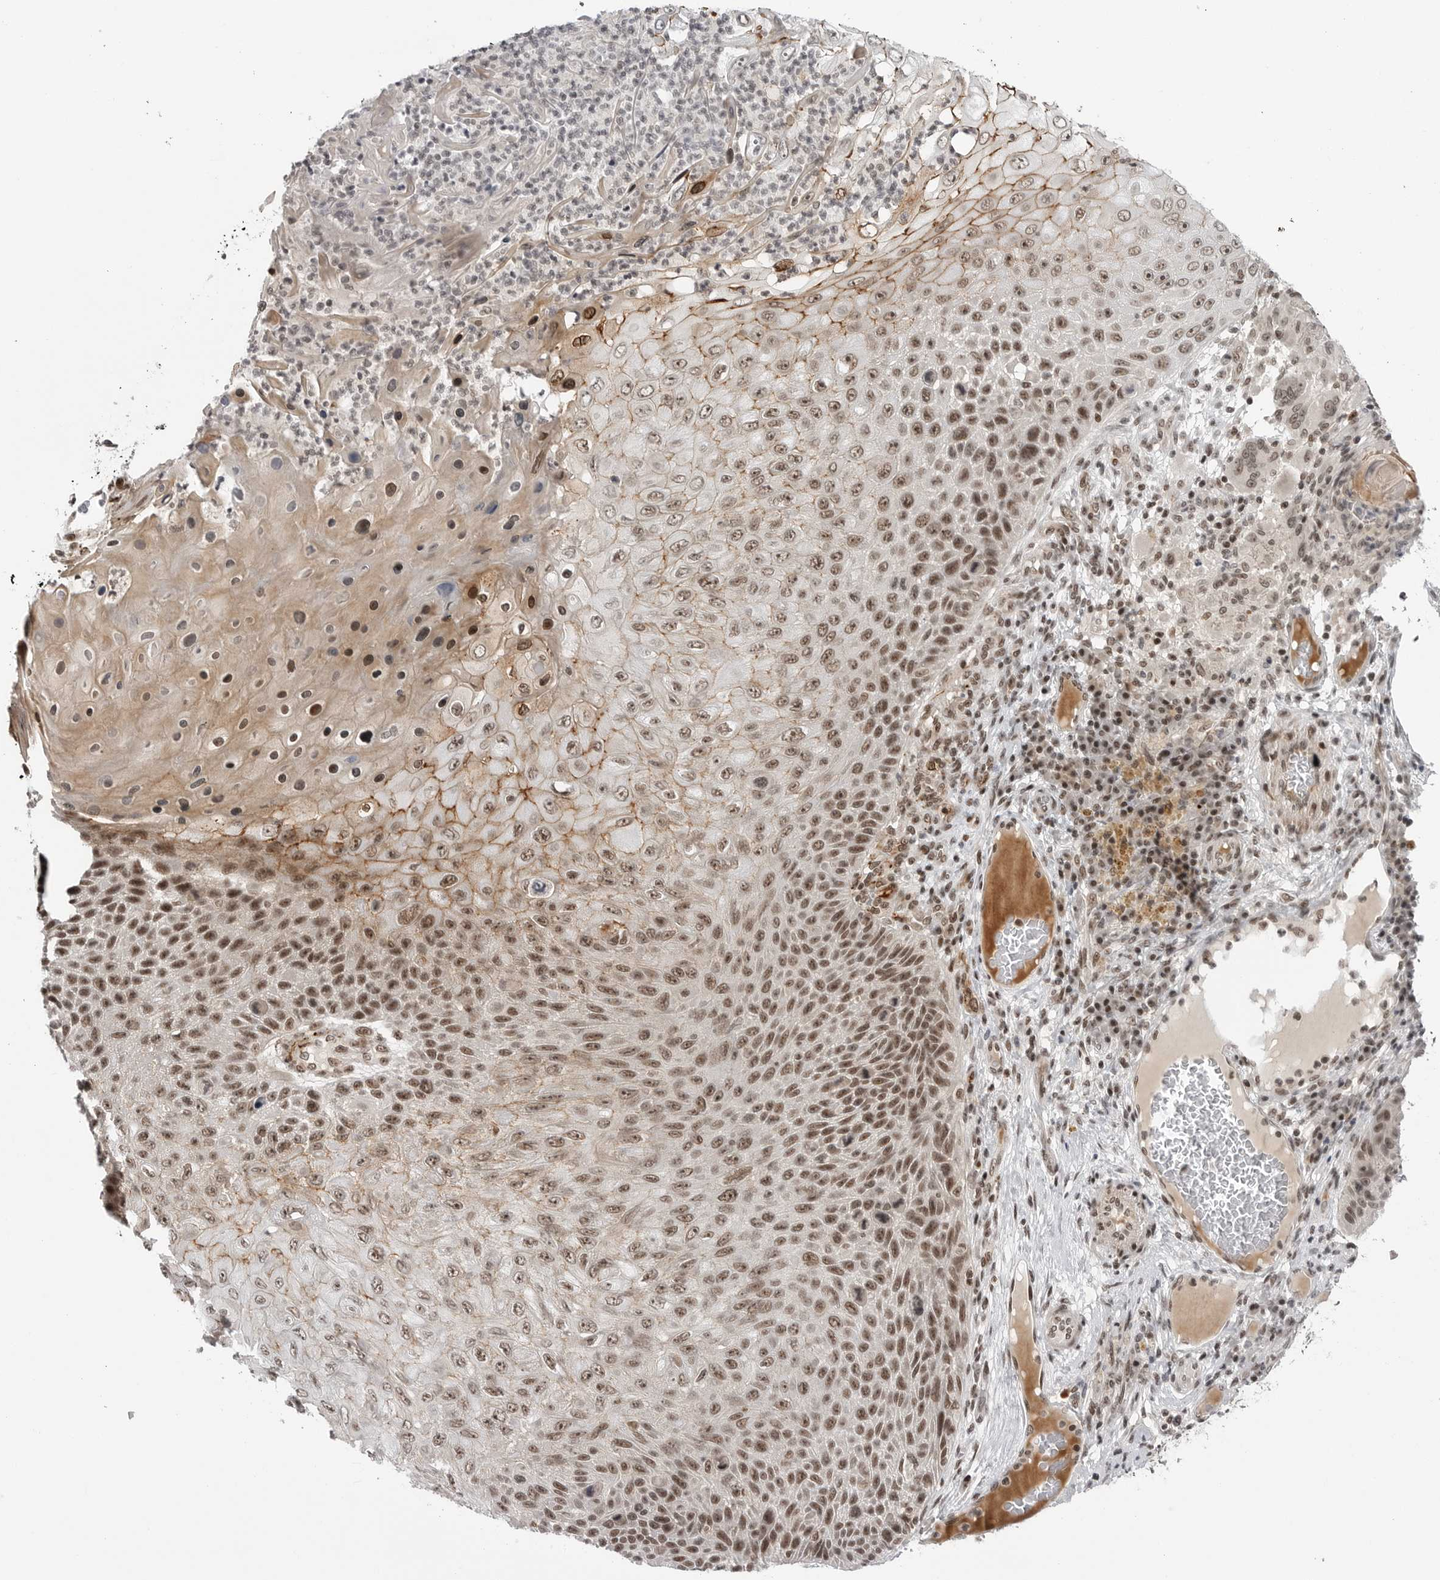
{"staining": {"intensity": "moderate", "quantity": ">75%", "location": "cytoplasmic/membranous,nuclear"}, "tissue": "skin cancer", "cell_type": "Tumor cells", "image_type": "cancer", "snomed": [{"axis": "morphology", "description": "Squamous cell carcinoma, NOS"}, {"axis": "topography", "description": "Skin"}], "caption": "Immunohistochemical staining of skin cancer (squamous cell carcinoma) displays moderate cytoplasmic/membranous and nuclear protein positivity in about >75% of tumor cells. The protein is stained brown, and the nuclei are stained in blue (DAB IHC with brightfield microscopy, high magnification).", "gene": "TRIM66", "patient": {"sex": "female", "age": 88}}